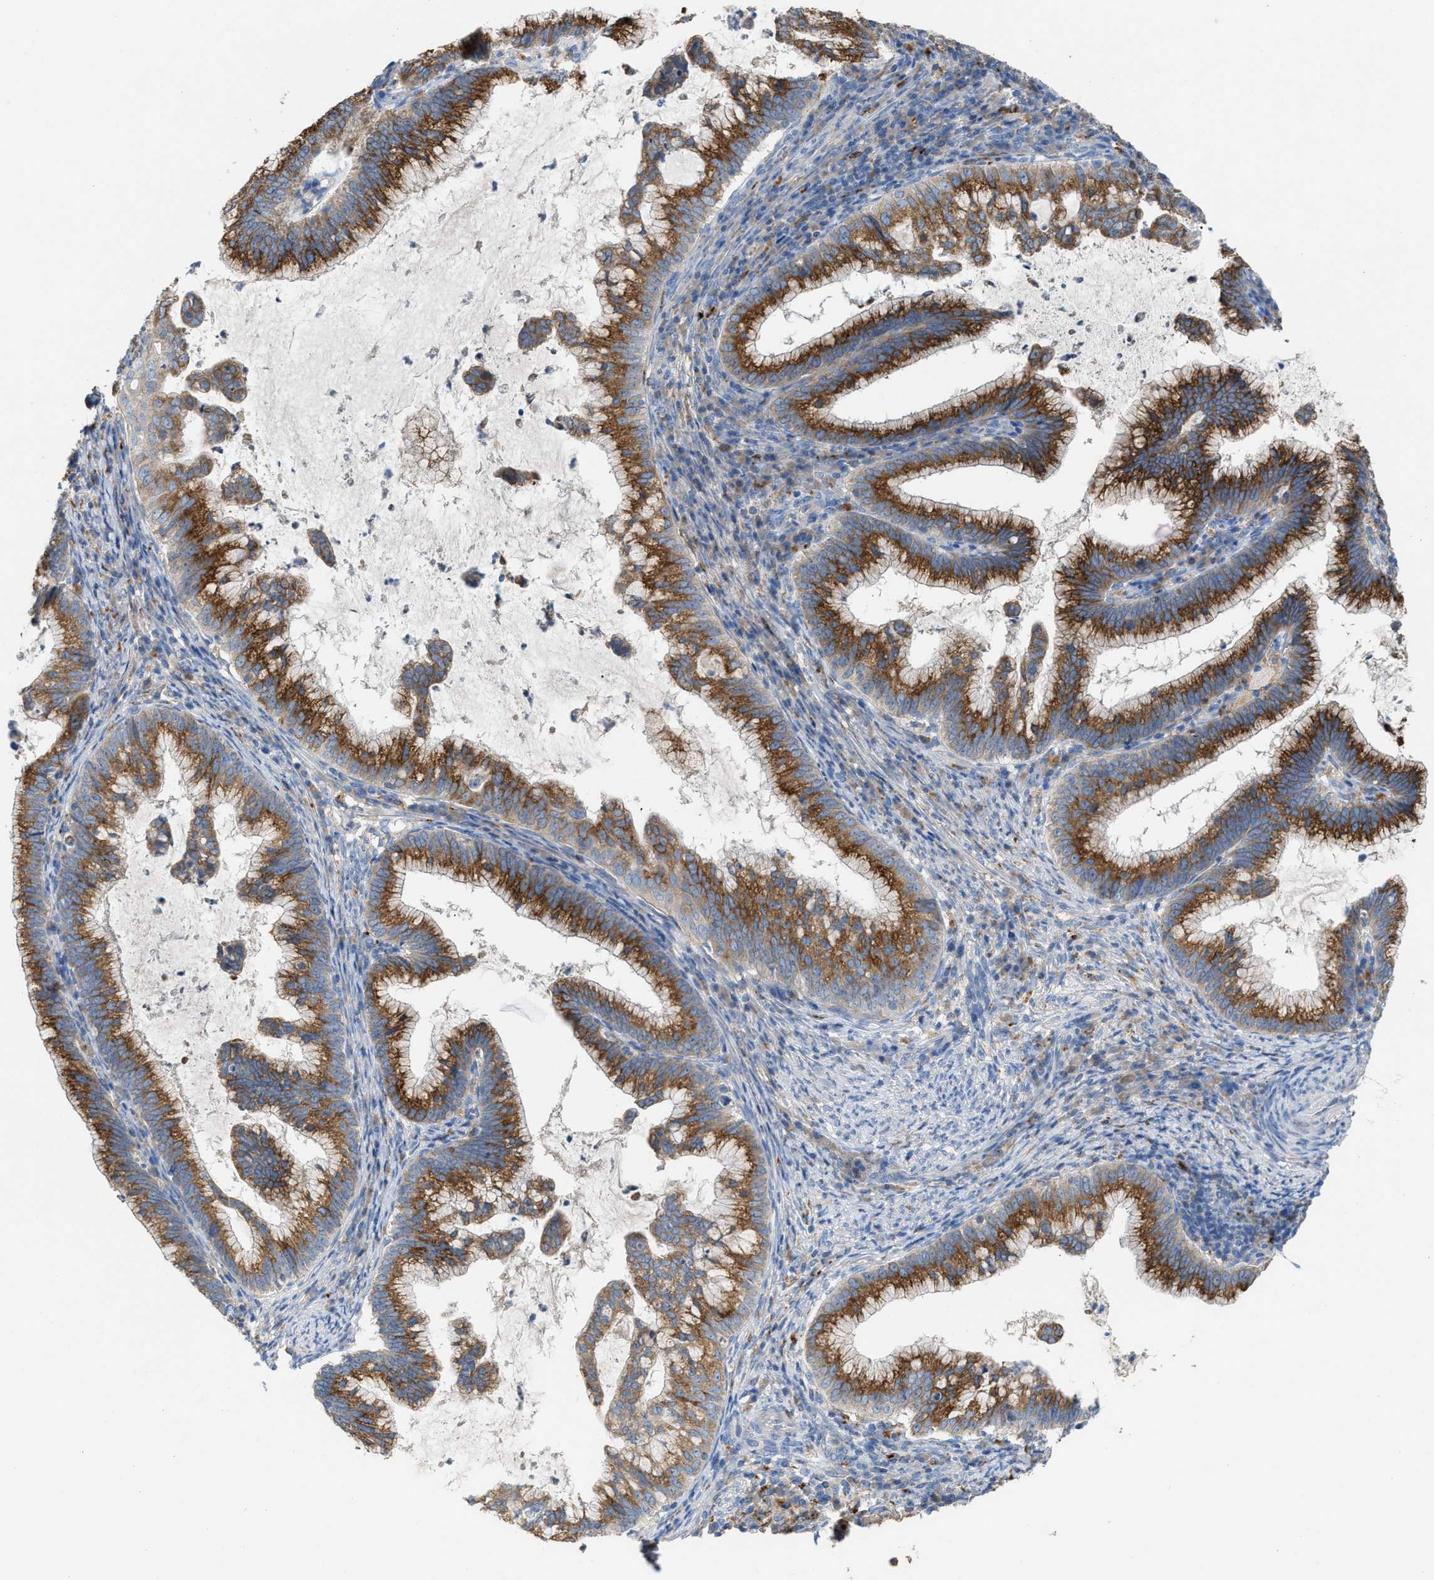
{"staining": {"intensity": "strong", "quantity": ">75%", "location": "cytoplasmic/membranous"}, "tissue": "cervical cancer", "cell_type": "Tumor cells", "image_type": "cancer", "snomed": [{"axis": "morphology", "description": "Adenocarcinoma, NOS"}, {"axis": "topography", "description": "Cervix"}], "caption": "Cervical cancer (adenocarcinoma) stained with a protein marker reveals strong staining in tumor cells.", "gene": "AOAH", "patient": {"sex": "female", "age": 36}}